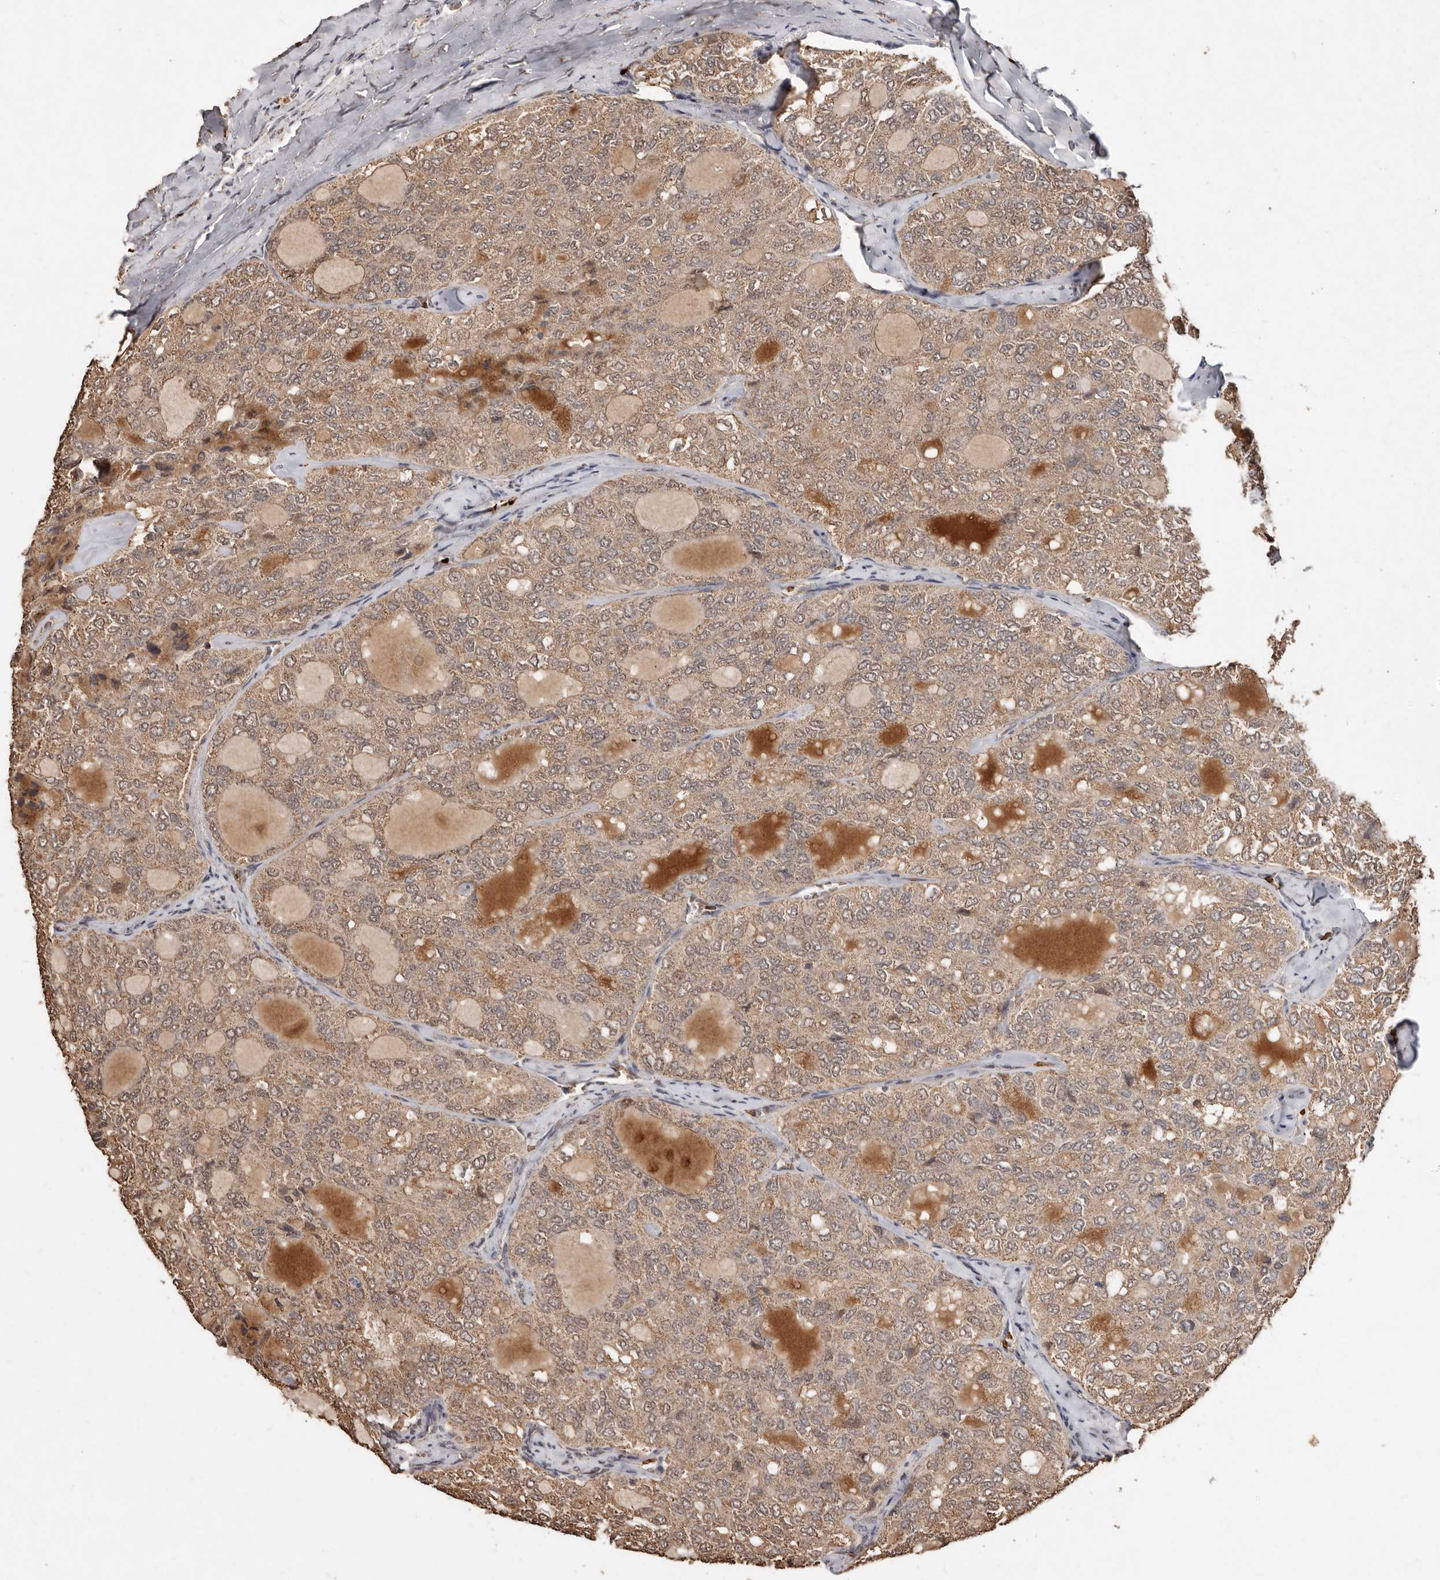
{"staining": {"intensity": "moderate", "quantity": ">75%", "location": "cytoplasmic/membranous"}, "tissue": "thyroid cancer", "cell_type": "Tumor cells", "image_type": "cancer", "snomed": [{"axis": "morphology", "description": "Follicular adenoma carcinoma, NOS"}, {"axis": "topography", "description": "Thyroid gland"}], "caption": "Thyroid cancer (follicular adenoma carcinoma) stained for a protein (brown) reveals moderate cytoplasmic/membranous positive staining in about >75% of tumor cells.", "gene": "GRAMD2A", "patient": {"sex": "male", "age": 75}}